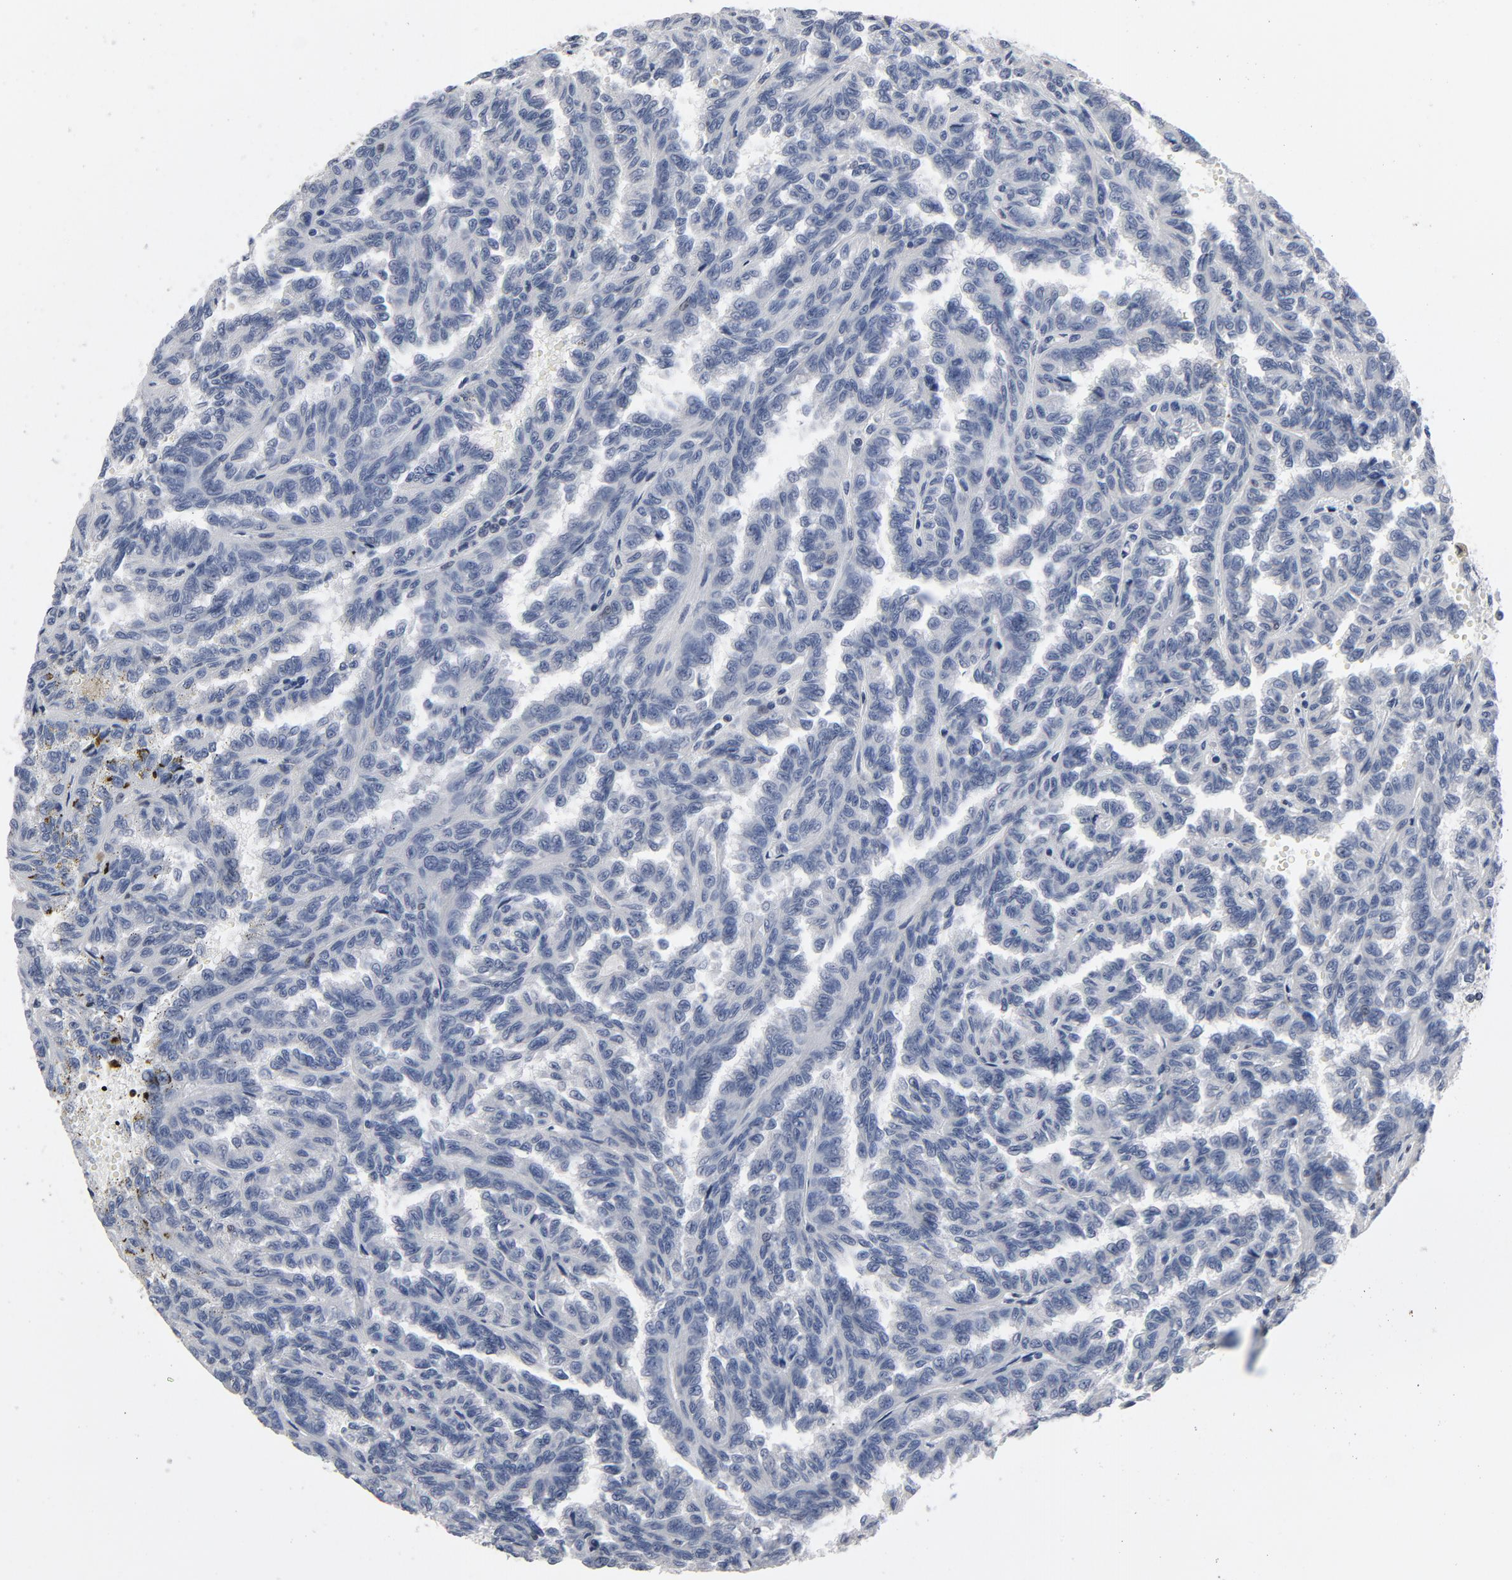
{"staining": {"intensity": "negative", "quantity": "none", "location": "none"}, "tissue": "renal cancer", "cell_type": "Tumor cells", "image_type": "cancer", "snomed": [{"axis": "morphology", "description": "Inflammation, NOS"}, {"axis": "morphology", "description": "Adenocarcinoma, NOS"}, {"axis": "topography", "description": "Kidney"}], "caption": "Immunohistochemical staining of renal cancer demonstrates no significant positivity in tumor cells.", "gene": "NFKB1", "patient": {"sex": "male", "age": 68}}